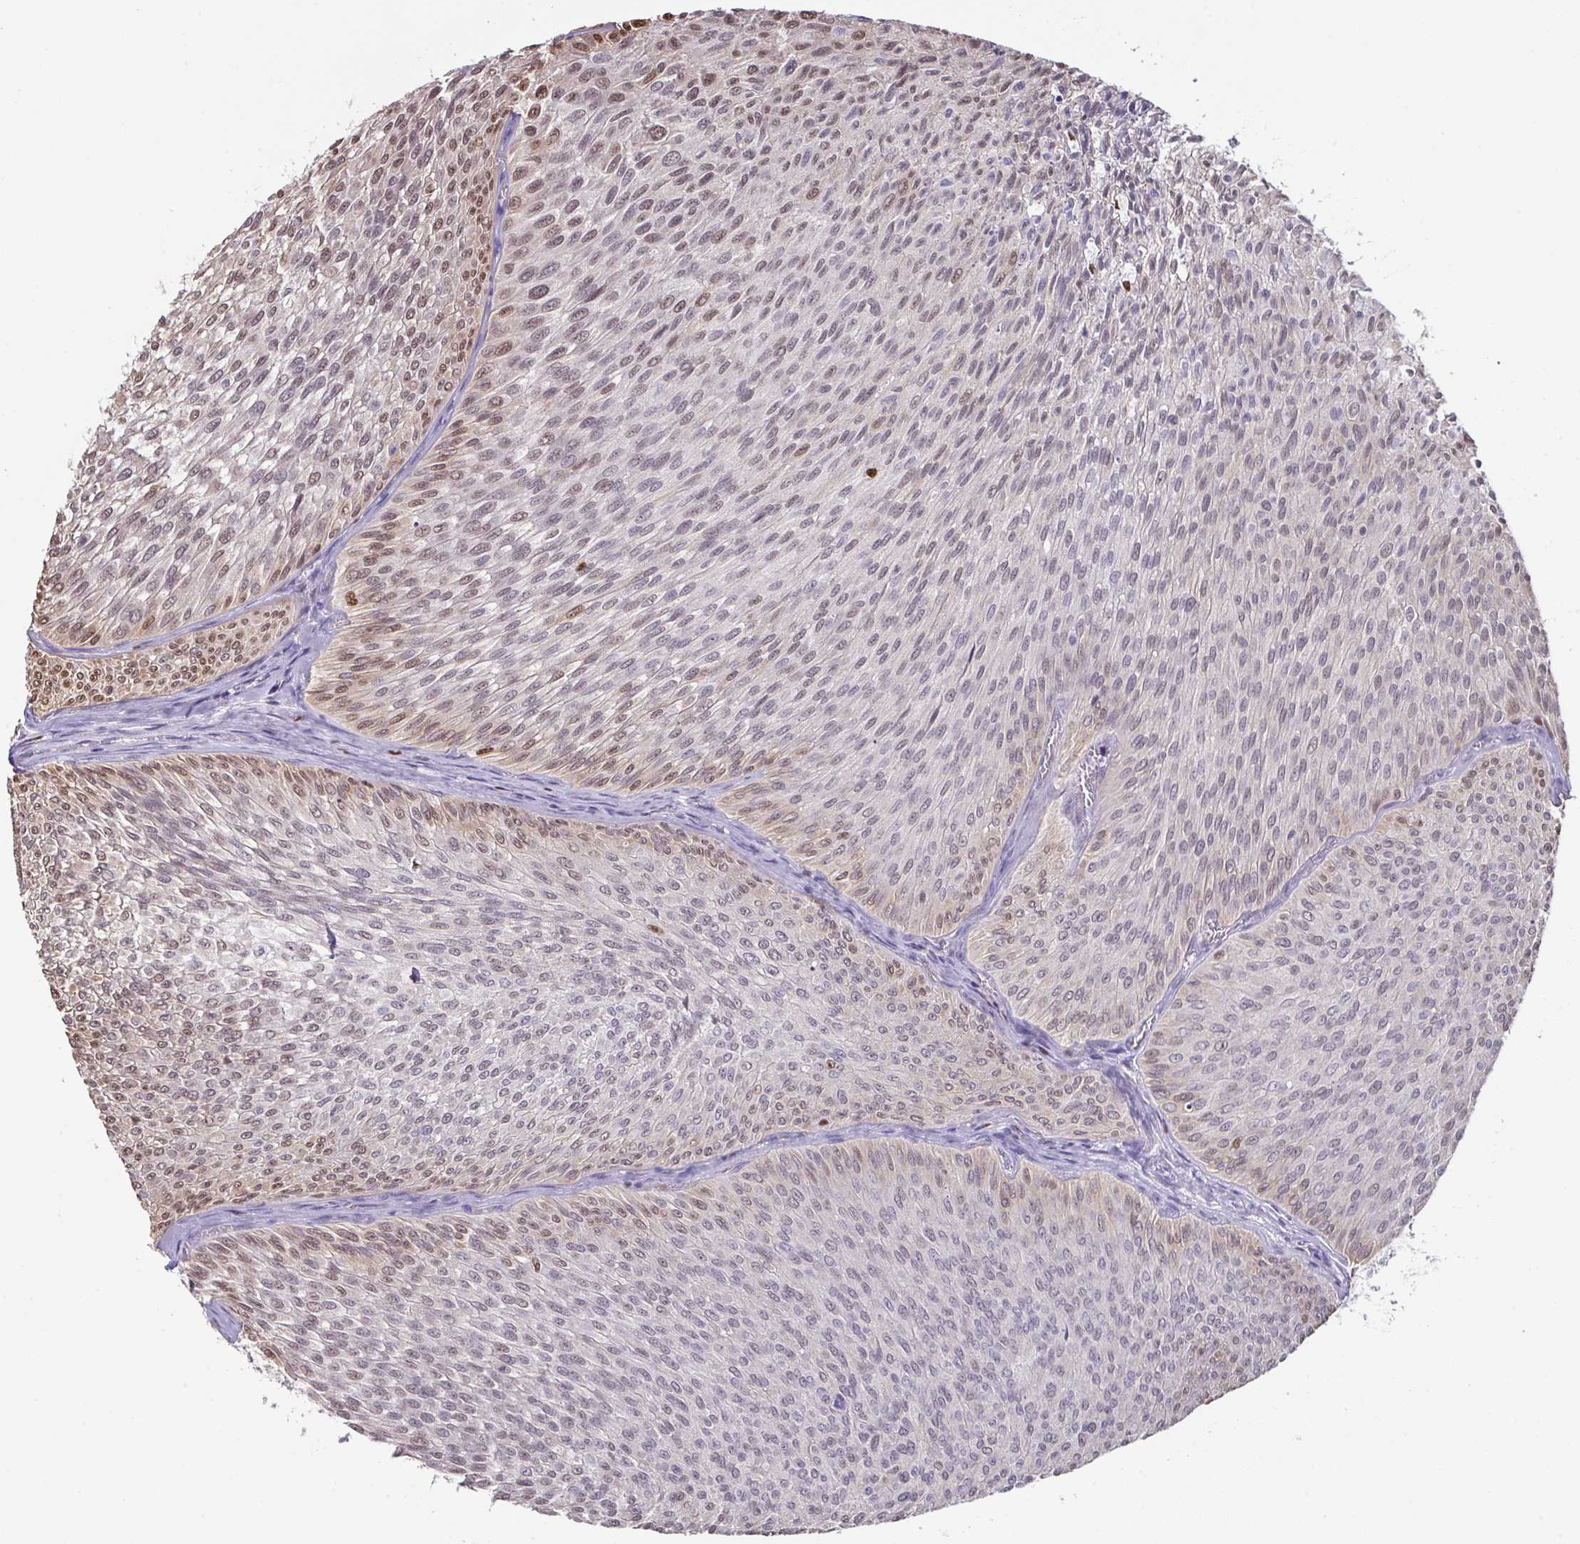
{"staining": {"intensity": "moderate", "quantity": "25%-75%", "location": "nuclear"}, "tissue": "urothelial cancer", "cell_type": "Tumor cells", "image_type": "cancer", "snomed": [{"axis": "morphology", "description": "Urothelial carcinoma, Low grade"}, {"axis": "topography", "description": "Urinary bladder"}], "caption": "IHC micrograph of neoplastic tissue: human low-grade urothelial carcinoma stained using IHC shows medium levels of moderate protein expression localized specifically in the nuclear of tumor cells, appearing as a nuclear brown color.", "gene": "BTBD10", "patient": {"sex": "male", "age": 91}}